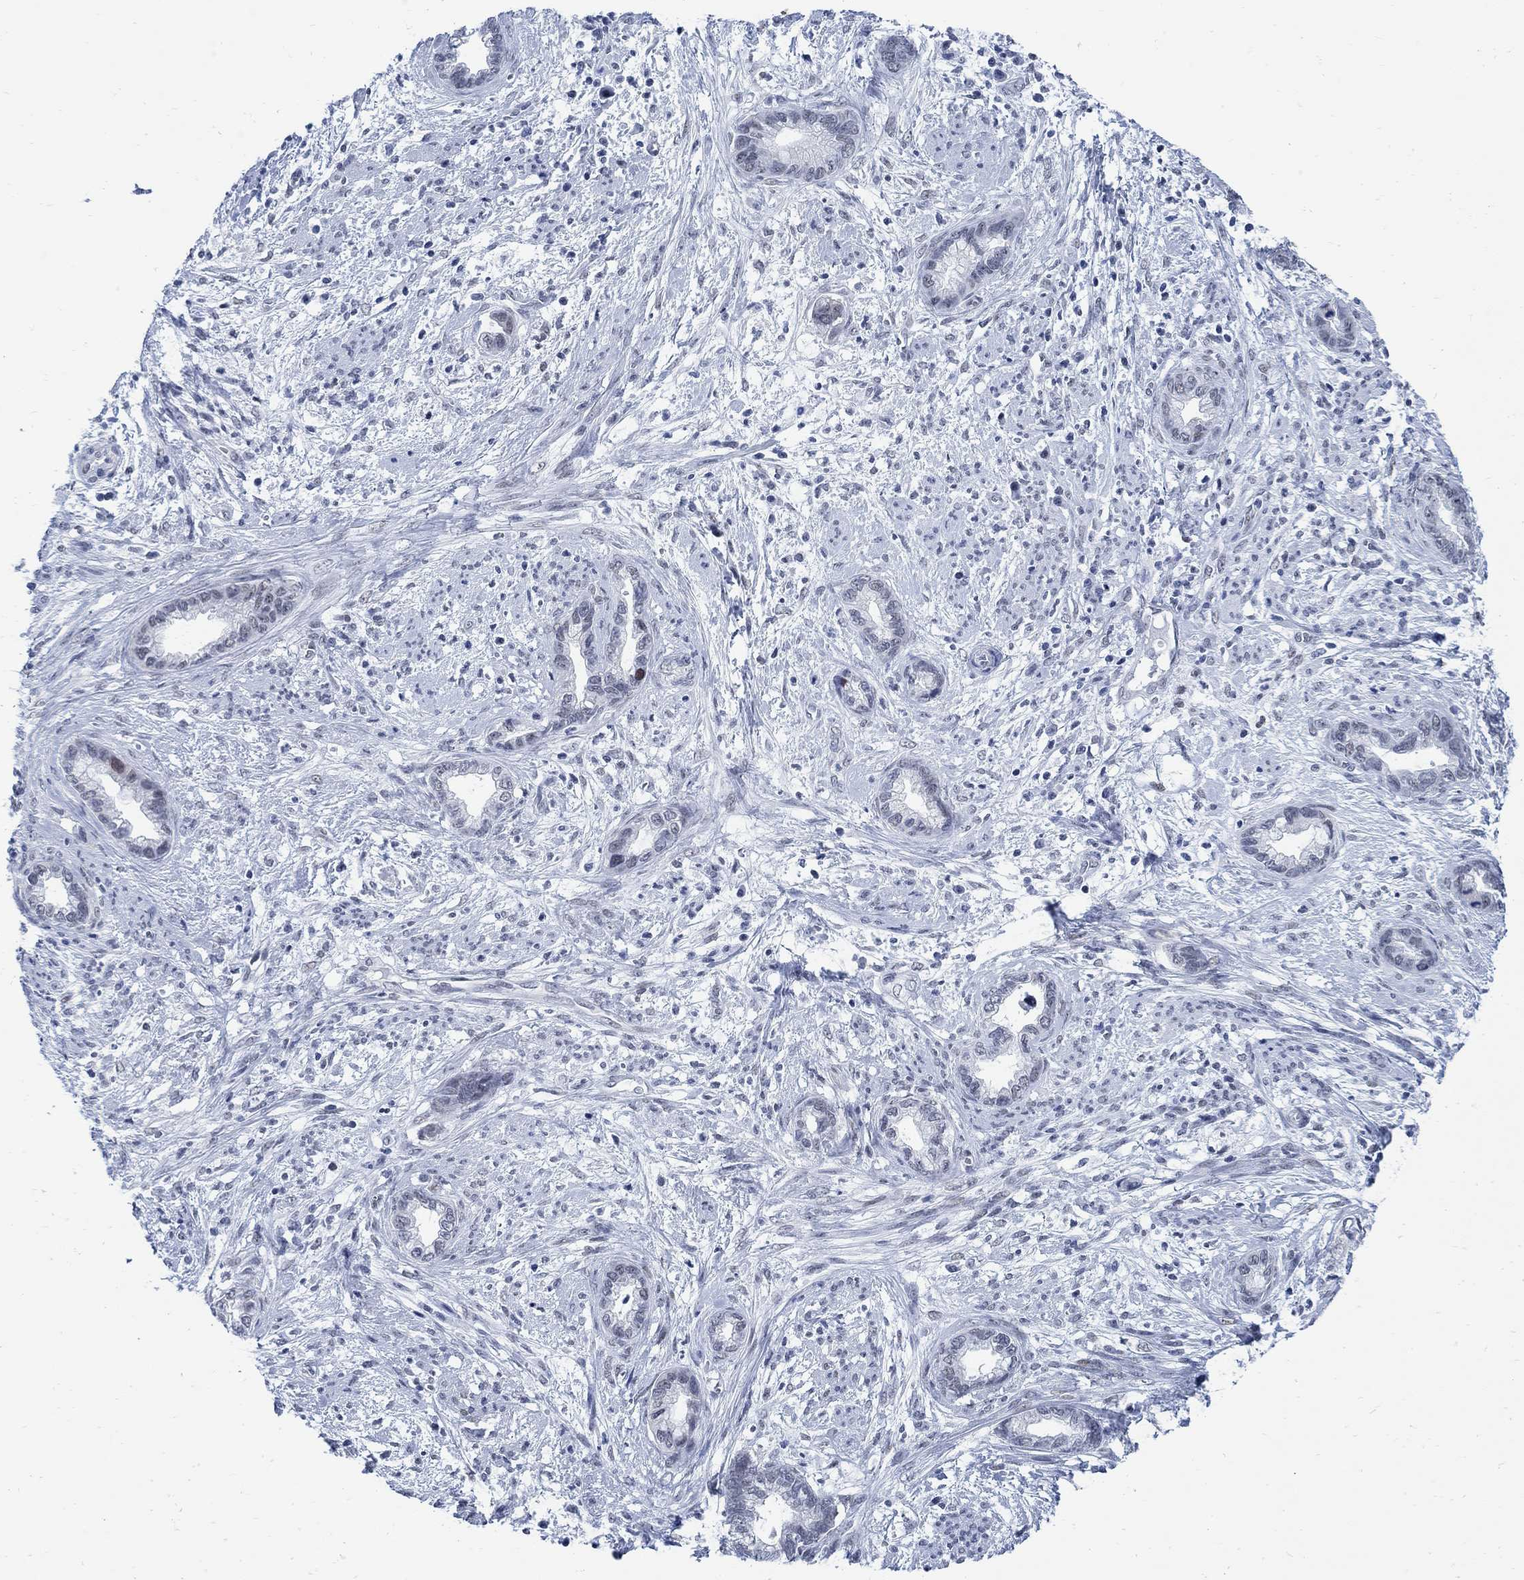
{"staining": {"intensity": "negative", "quantity": "none", "location": "none"}, "tissue": "cervical cancer", "cell_type": "Tumor cells", "image_type": "cancer", "snomed": [{"axis": "morphology", "description": "Adenocarcinoma, NOS"}, {"axis": "topography", "description": "Cervix"}], "caption": "Adenocarcinoma (cervical) was stained to show a protein in brown. There is no significant expression in tumor cells.", "gene": "DLK1", "patient": {"sex": "female", "age": 62}}